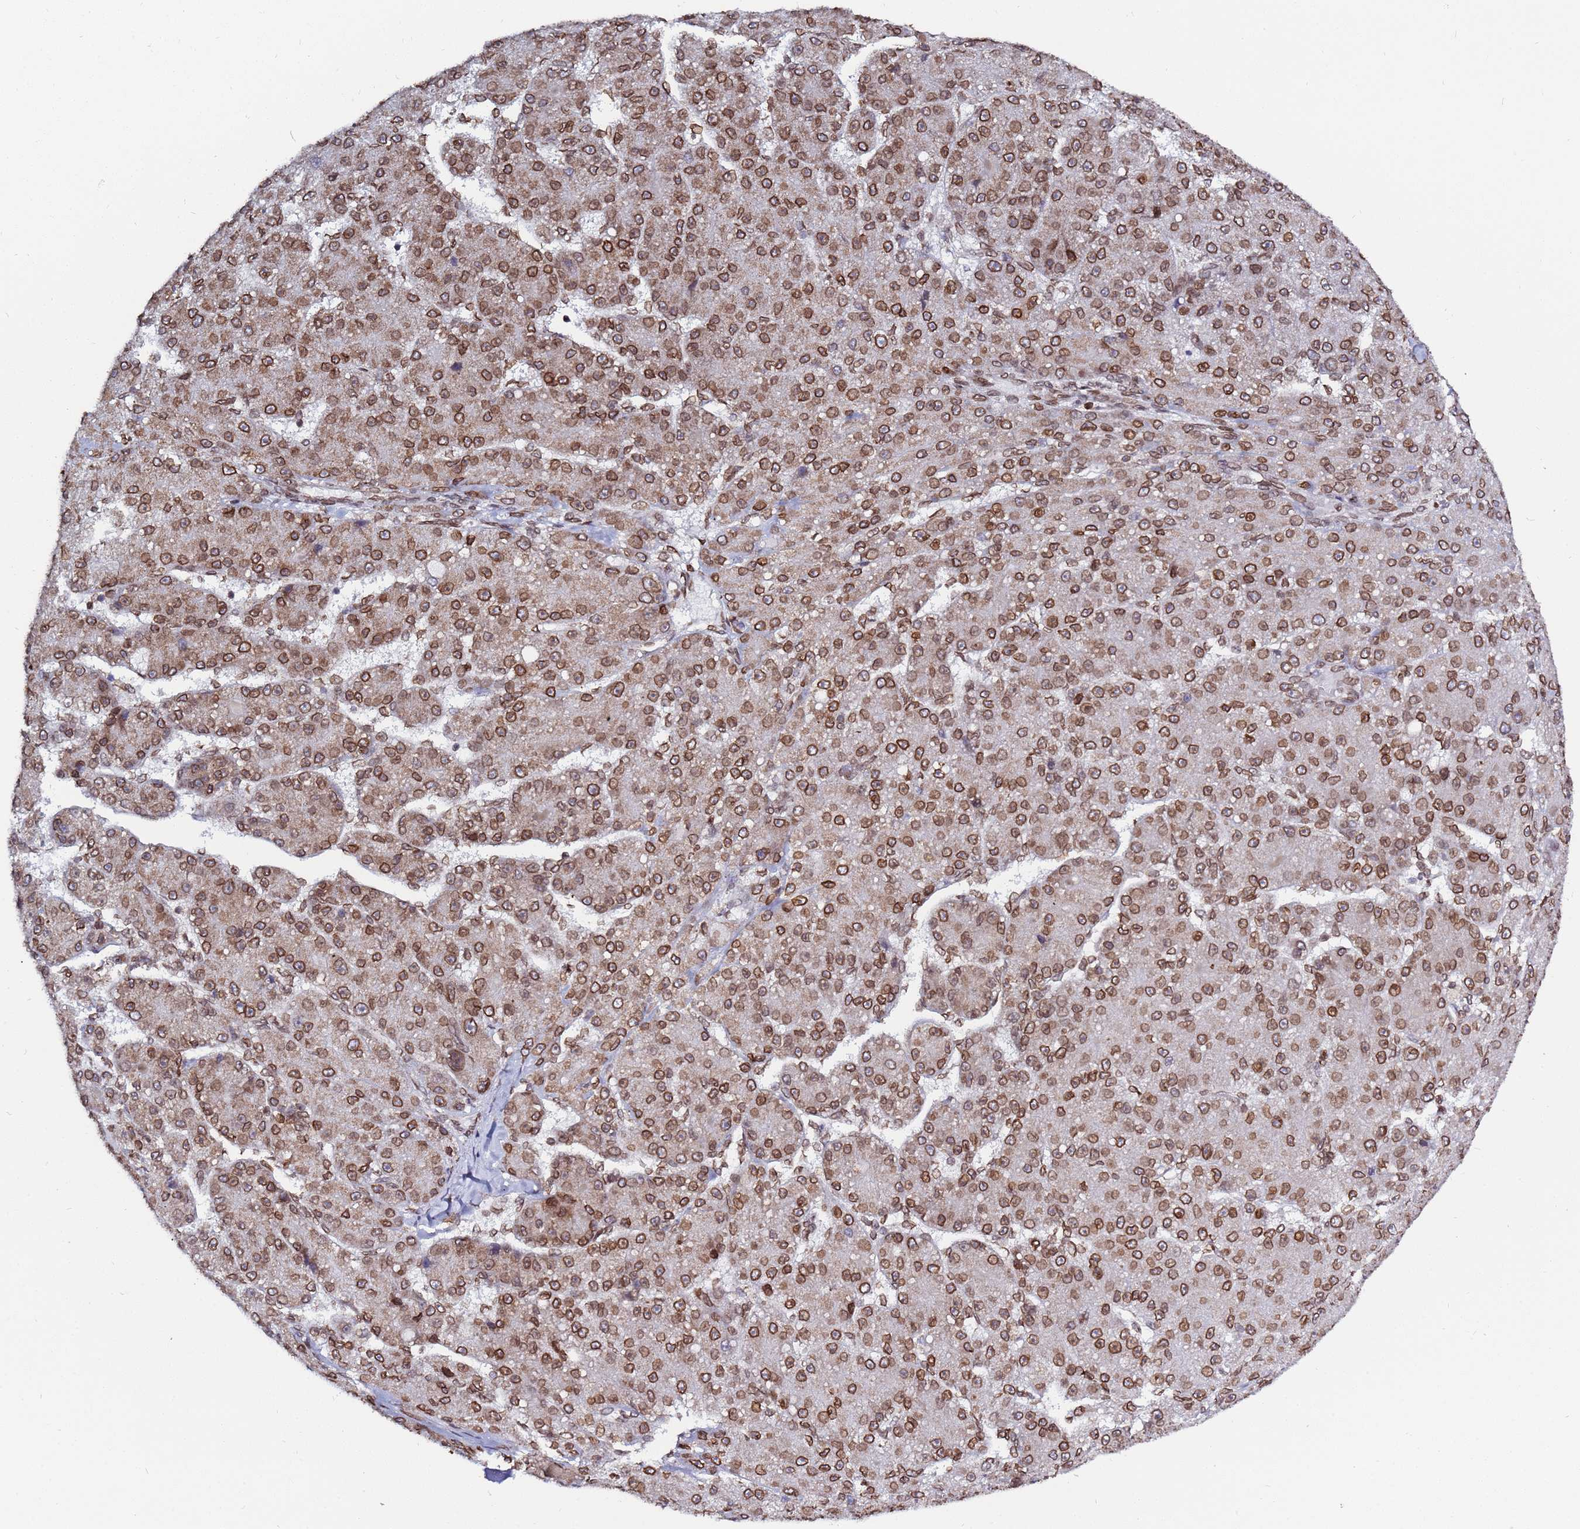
{"staining": {"intensity": "strong", "quantity": ">75%", "location": "cytoplasmic/membranous,nuclear"}, "tissue": "liver cancer", "cell_type": "Tumor cells", "image_type": "cancer", "snomed": [{"axis": "morphology", "description": "Carcinoma, Hepatocellular, NOS"}, {"axis": "topography", "description": "Liver"}], "caption": "Strong cytoplasmic/membranous and nuclear protein positivity is seen in approximately >75% of tumor cells in hepatocellular carcinoma (liver). (brown staining indicates protein expression, while blue staining denotes nuclei).", "gene": "TOR1AIP1", "patient": {"sex": "male", "age": 67}}